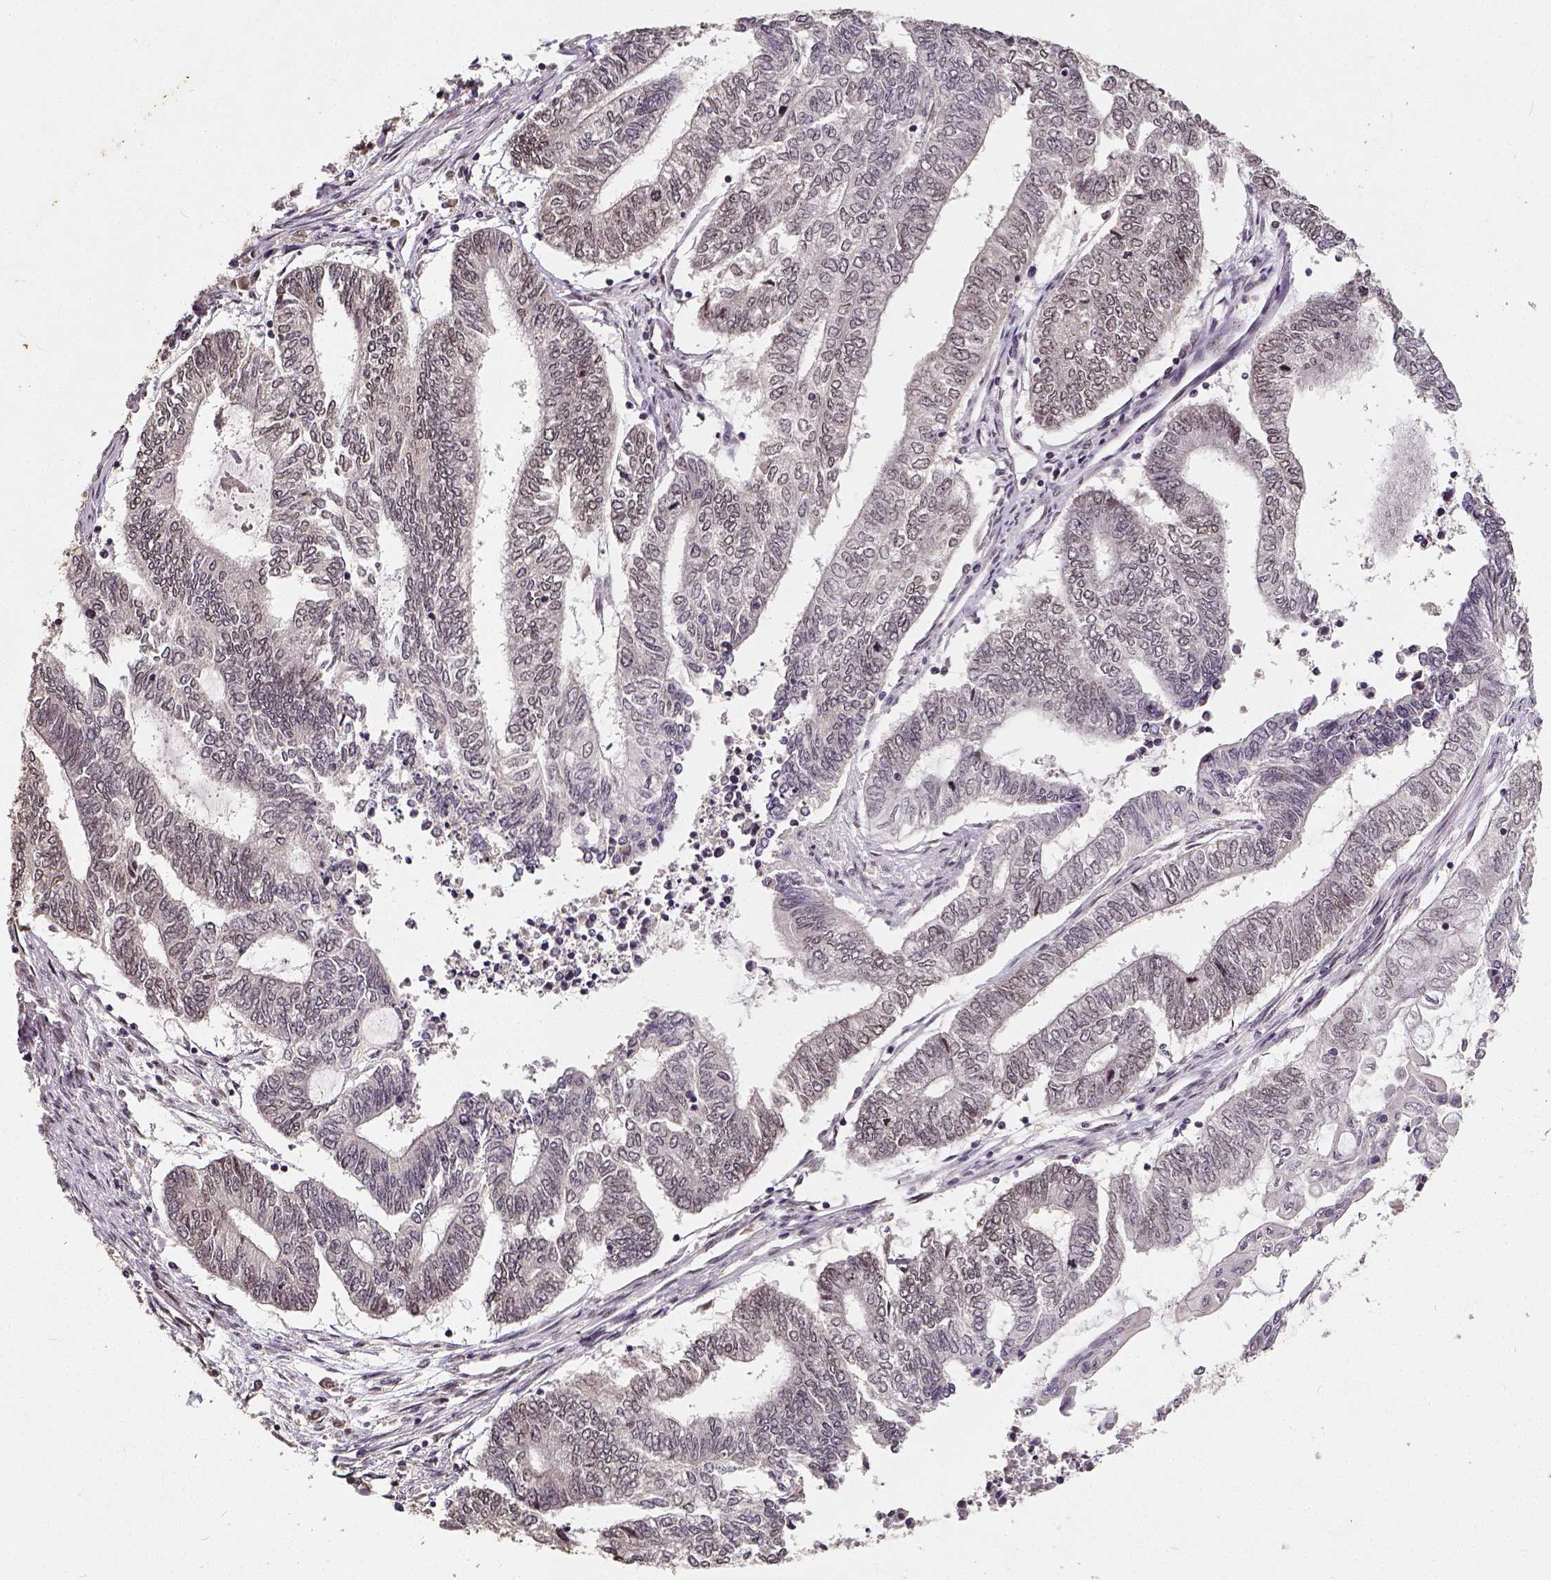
{"staining": {"intensity": "weak", "quantity": "<25%", "location": "nuclear"}, "tissue": "endometrial cancer", "cell_type": "Tumor cells", "image_type": "cancer", "snomed": [{"axis": "morphology", "description": "Adenocarcinoma, NOS"}, {"axis": "topography", "description": "Uterus"}, {"axis": "topography", "description": "Endometrium"}], "caption": "Adenocarcinoma (endometrial) was stained to show a protein in brown. There is no significant staining in tumor cells.", "gene": "ATRX", "patient": {"sex": "female", "age": 70}}